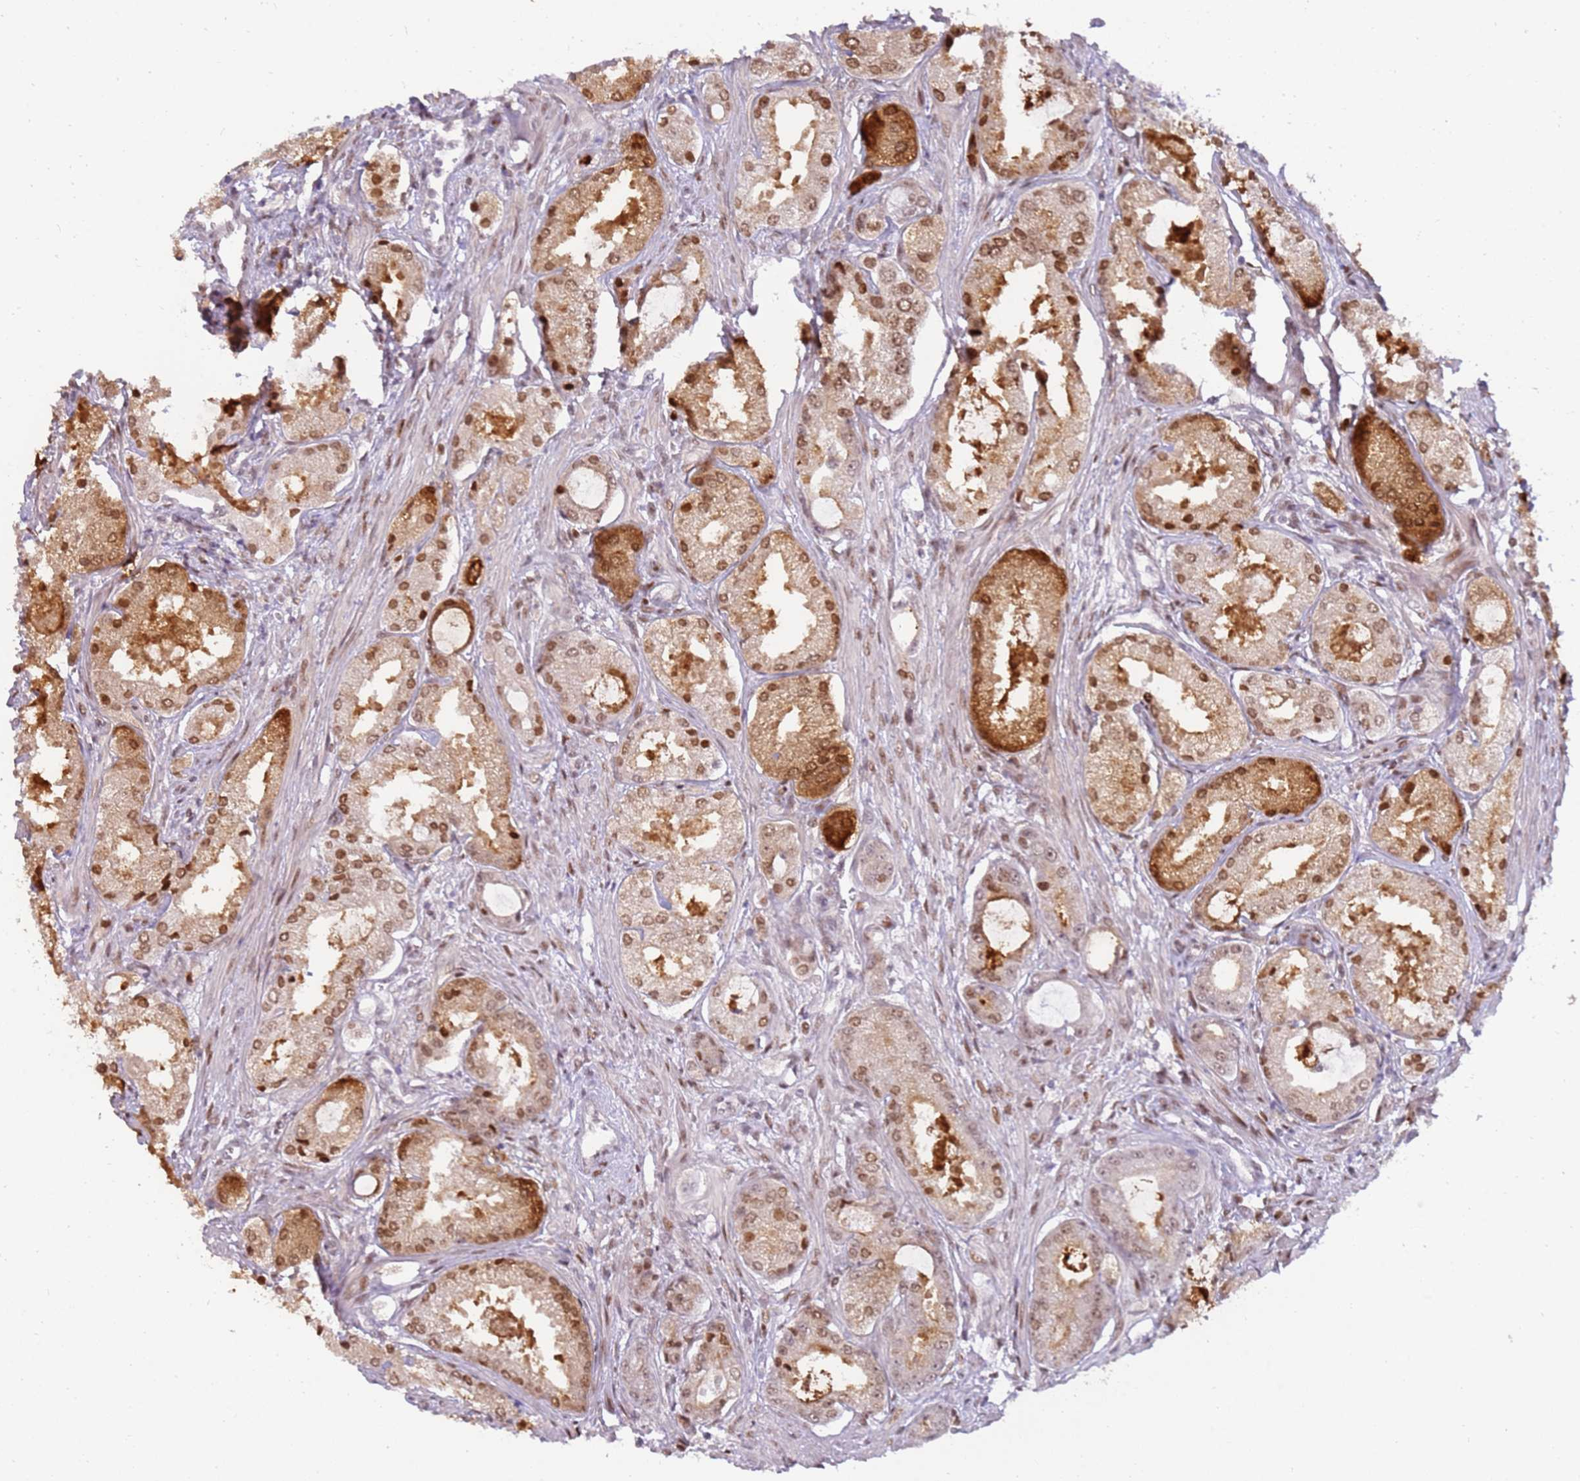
{"staining": {"intensity": "moderate", "quantity": ">75%", "location": "nuclear"}, "tissue": "prostate cancer", "cell_type": "Tumor cells", "image_type": "cancer", "snomed": [{"axis": "morphology", "description": "Adenocarcinoma, Low grade"}, {"axis": "topography", "description": "Prostate"}], "caption": "Prostate cancer (adenocarcinoma (low-grade)) stained with a brown dye exhibits moderate nuclear positive staining in approximately >75% of tumor cells.", "gene": "PHC2", "patient": {"sex": "male", "age": 68}}